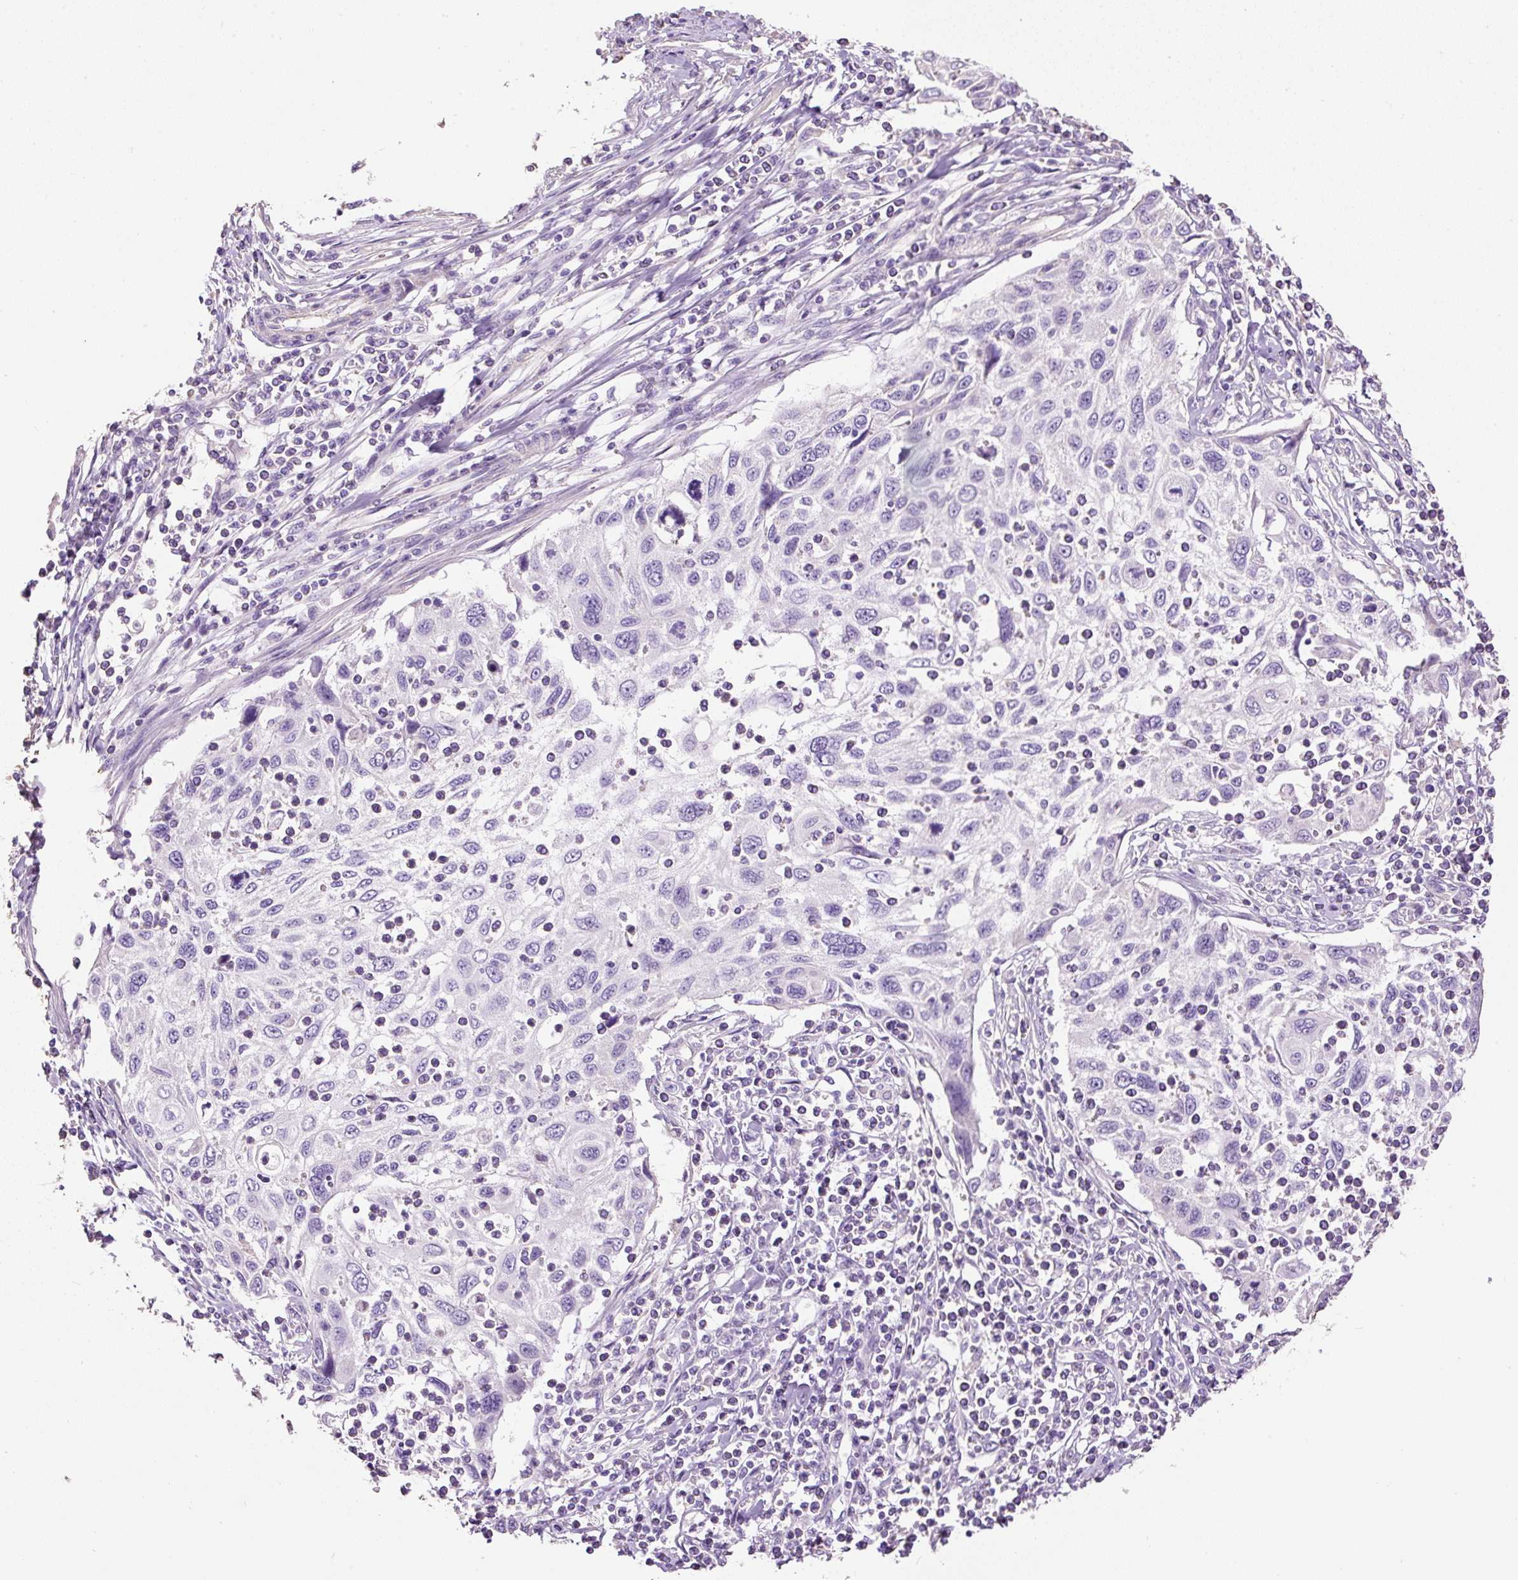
{"staining": {"intensity": "negative", "quantity": "none", "location": "none"}, "tissue": "cervical cancer", "cell_type": "Tumor cells", "image_type": "cancer", "snomed": [{"axis": "morphology", "description": "Squamous cell carcinoma, NOS"}, {"axis": "topography", "description": "Cervix"}], "caption": "DAB (3,3'-diaminobenzidine) immunohistochemical staining of cervical squamous cell carcinoma displays no significant positivity in tumor cells. (Immunohistochemistry, brightfield microscopy, high magnification).", "gene": "PDIA2", "patient": {"sex": "female", "age": 70}}